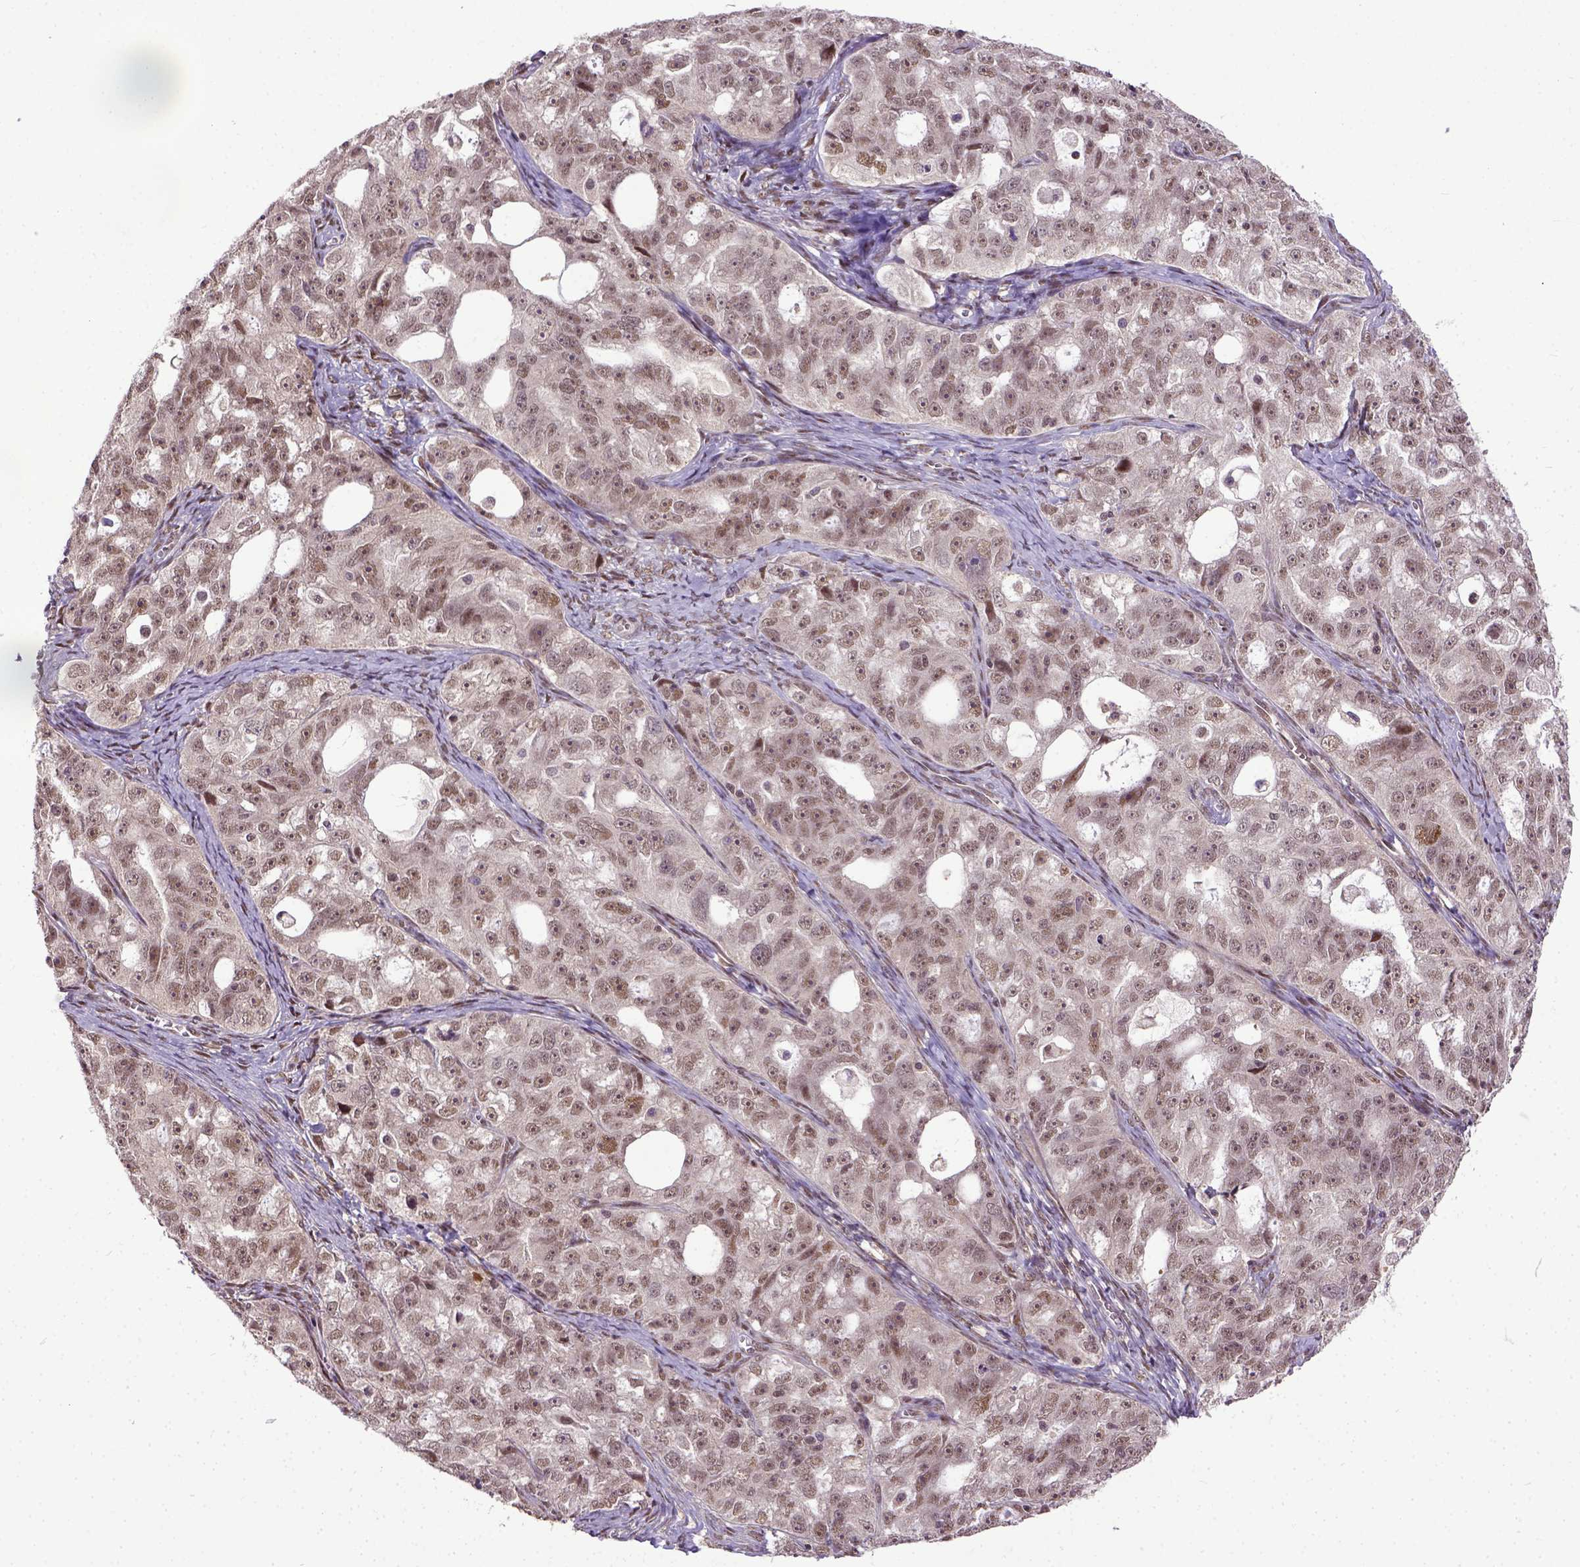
{"staining": {"intensity": "moderate", "quantity": ">75%", "location": "nuclear"}, "tissue": "ovarian cancer", "cell_type": "Tumor cells", "image_type": "cancer", "snomed": [{"axis": "morphology", "description": "Cystadenocarcinoma, serous, NOS"}, {"axis": "topography", "description": "Ovary"}], "caption": "This is a histology image of immunohistochemistry staining of ovarian serous cystadenocarcinoma, which shows moderate positivity in the nuclear of tumor cells.", "gene": "UBA3", "patient": {"sex": "female", "age": 51}}